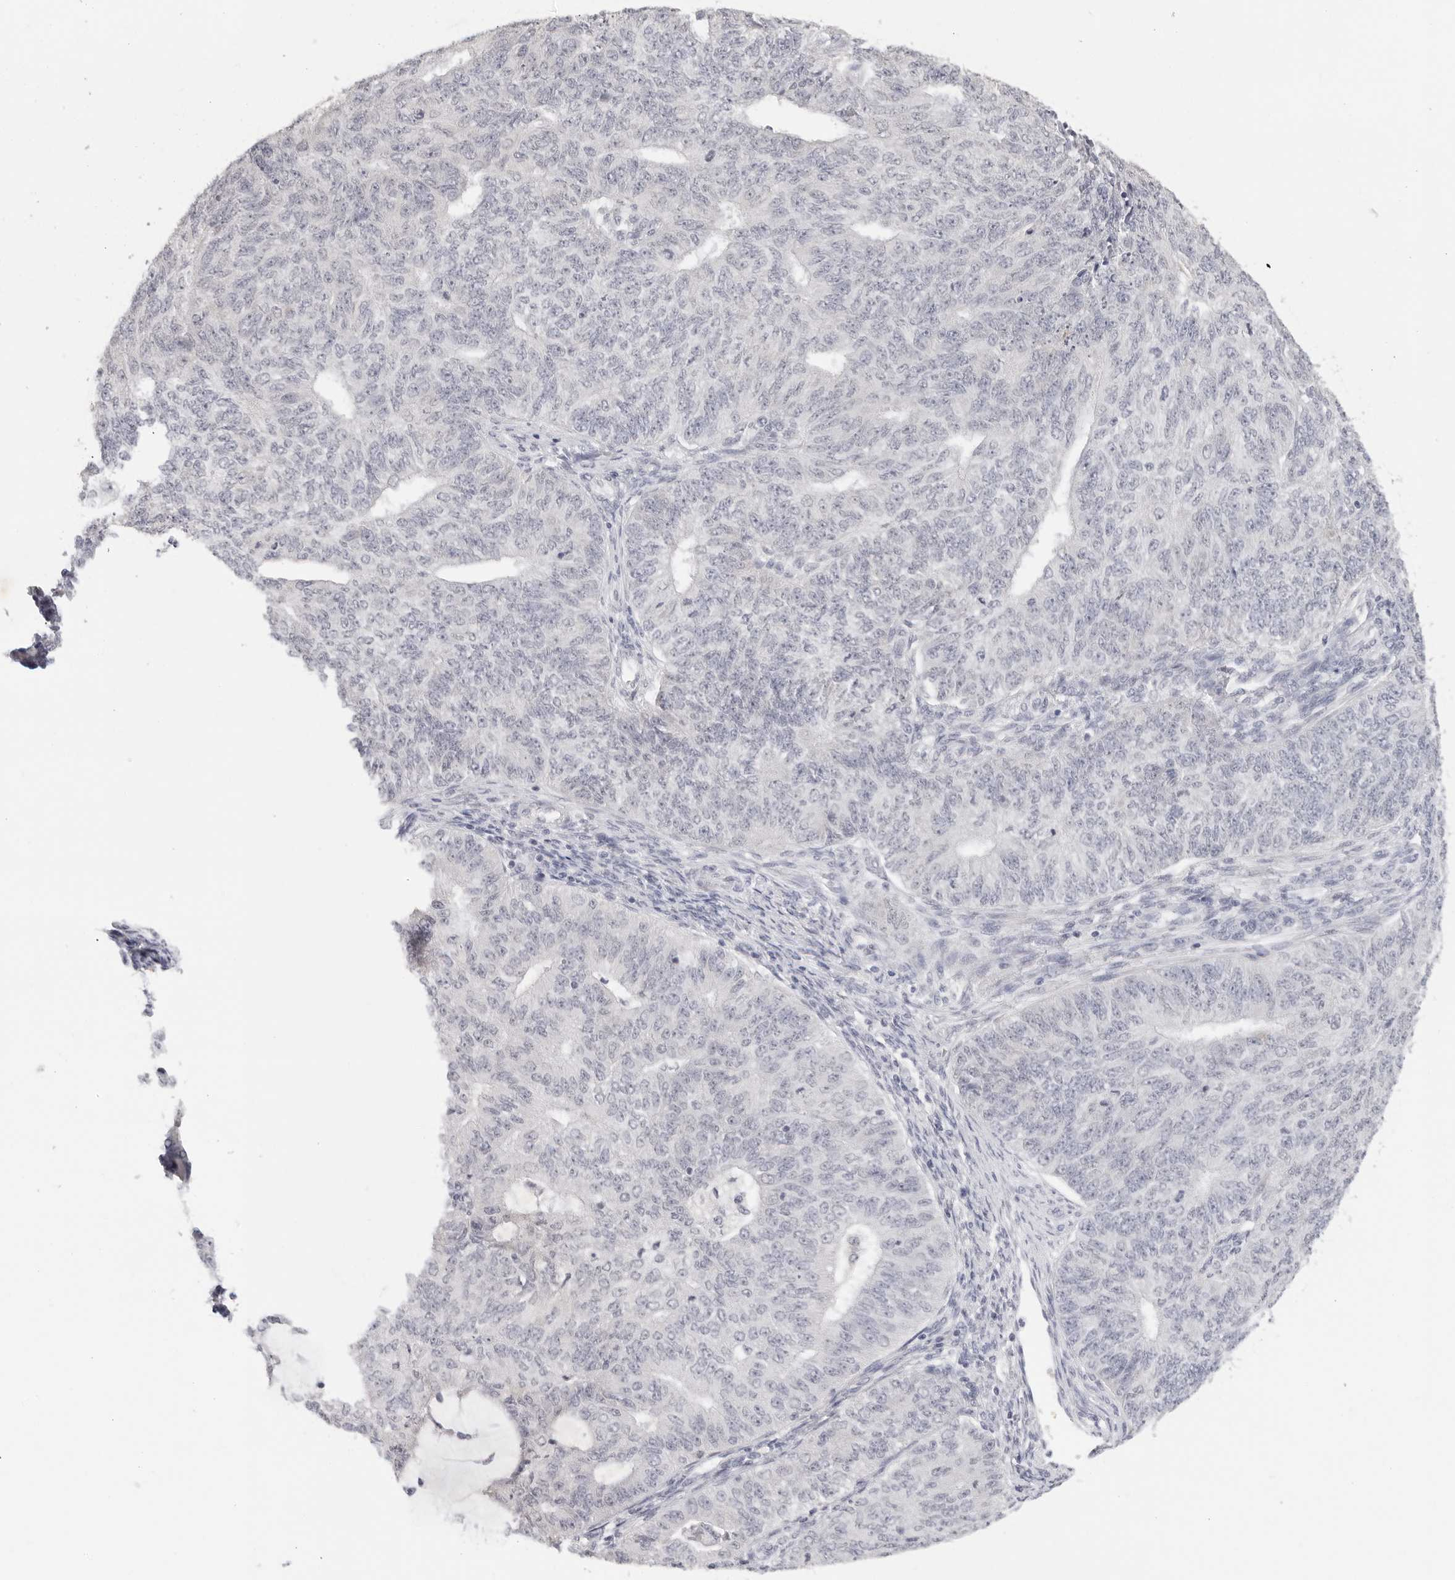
{"staining": {"intensity": "negative", "quantity": "none", "location": "none"}, "tissue": "endometrial cancer", "cell_type": "Tumor cells", "image_type": "cancer", "snomed": [{"axis": "morphology", "description": "Adenocarcinoma, NOS"}, {"axis": "topography", "description": "Endometrium"}], "caption": "Immunohistochemical staining of human adenocarcinoma (endometrial) shows no significant staining in tumor cells. The staining is performed using DAB brown chromogen with nuclei counter-stained in using hematoxylin.", "gene": "EDN2", "patient": {"sex": "female", "age": 32}}